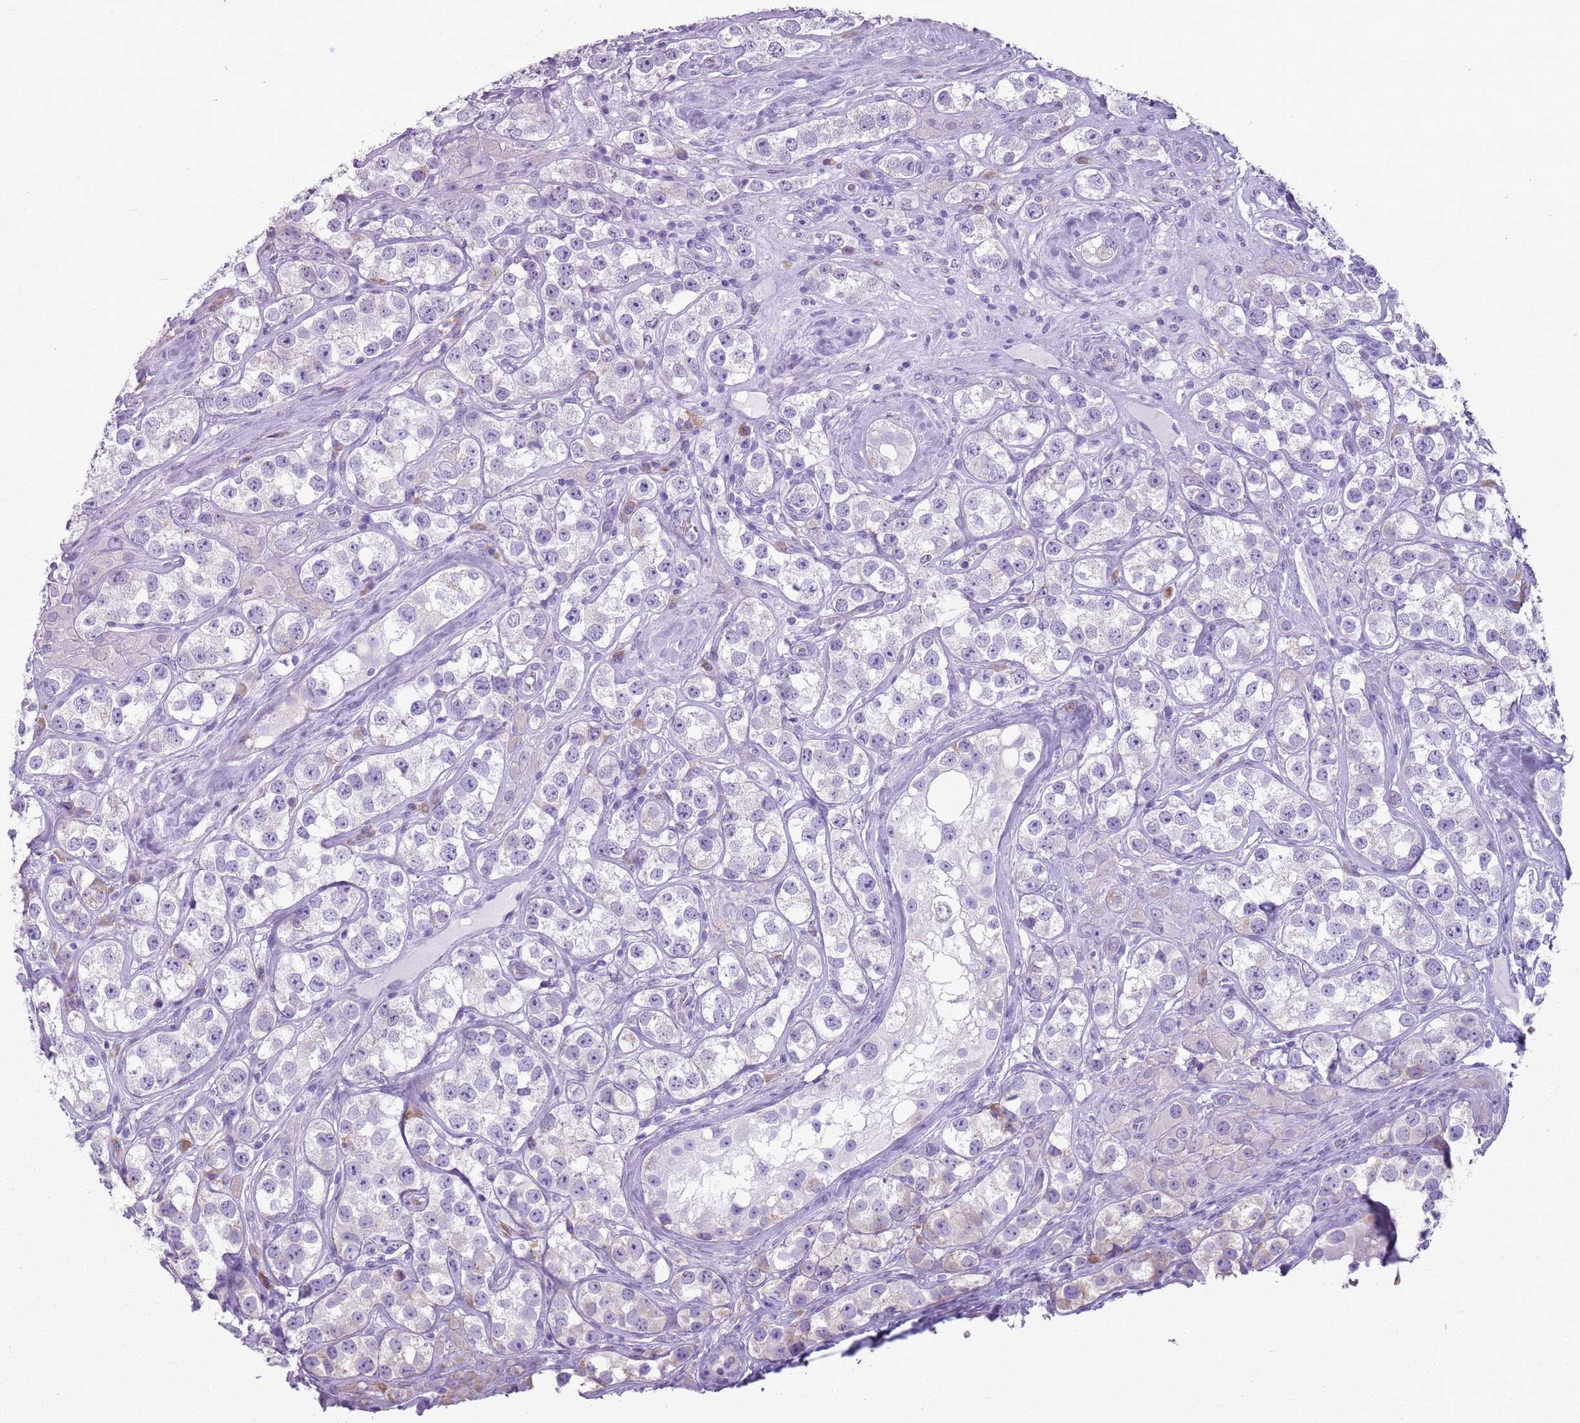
{"staining": {"intensity": "negative", "quantity": "none", "location": "none"}, "tissue": "testis cancer", "cell_type": "Tumor cells", "image_type": "cancer", "snomed": [{"axis": "morphology", "description": "Seminoma, NOS"}, {"axis": "topography", "description": "Testis"}], "caption": "Tumor cells are negative for protein expression in human seminoma (testis).", "gene": "HYOU1", "patient": {"sex": "male", "age": 28}}